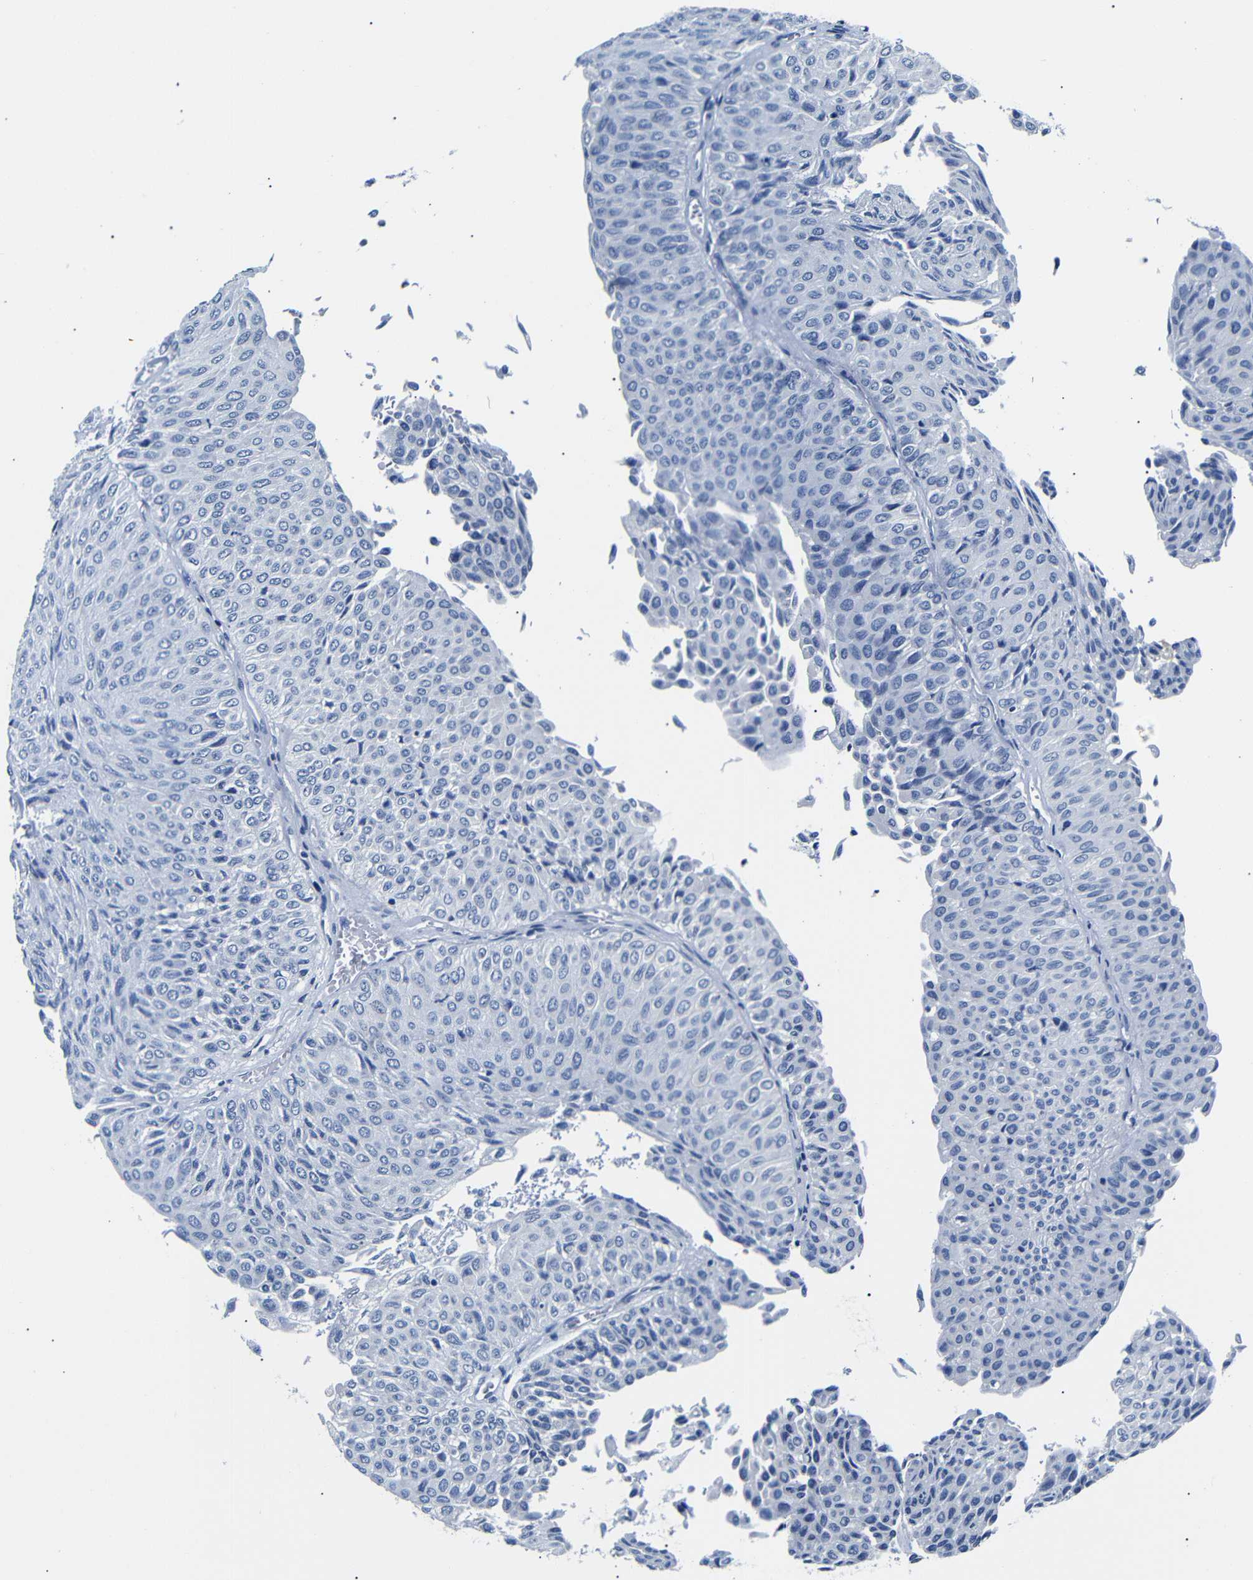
{"staining": {"intensity": "negative", "quantity": "none", "location": "none"}, "tissue": "urothelial cancer", "cell_type": "Tumor cells", "image_type": "cancer", "snomed": [{"axis": "morphology", "description": "Urothelial carcinoma, Low grade"}, {"axis": "topography", "description": "Urinary bladder"}], "caption": "The image displays no staining of tumor cells in urothelial cancer.", "gene": "GAP43", "patient": {"sex": "male", "age": 78}}